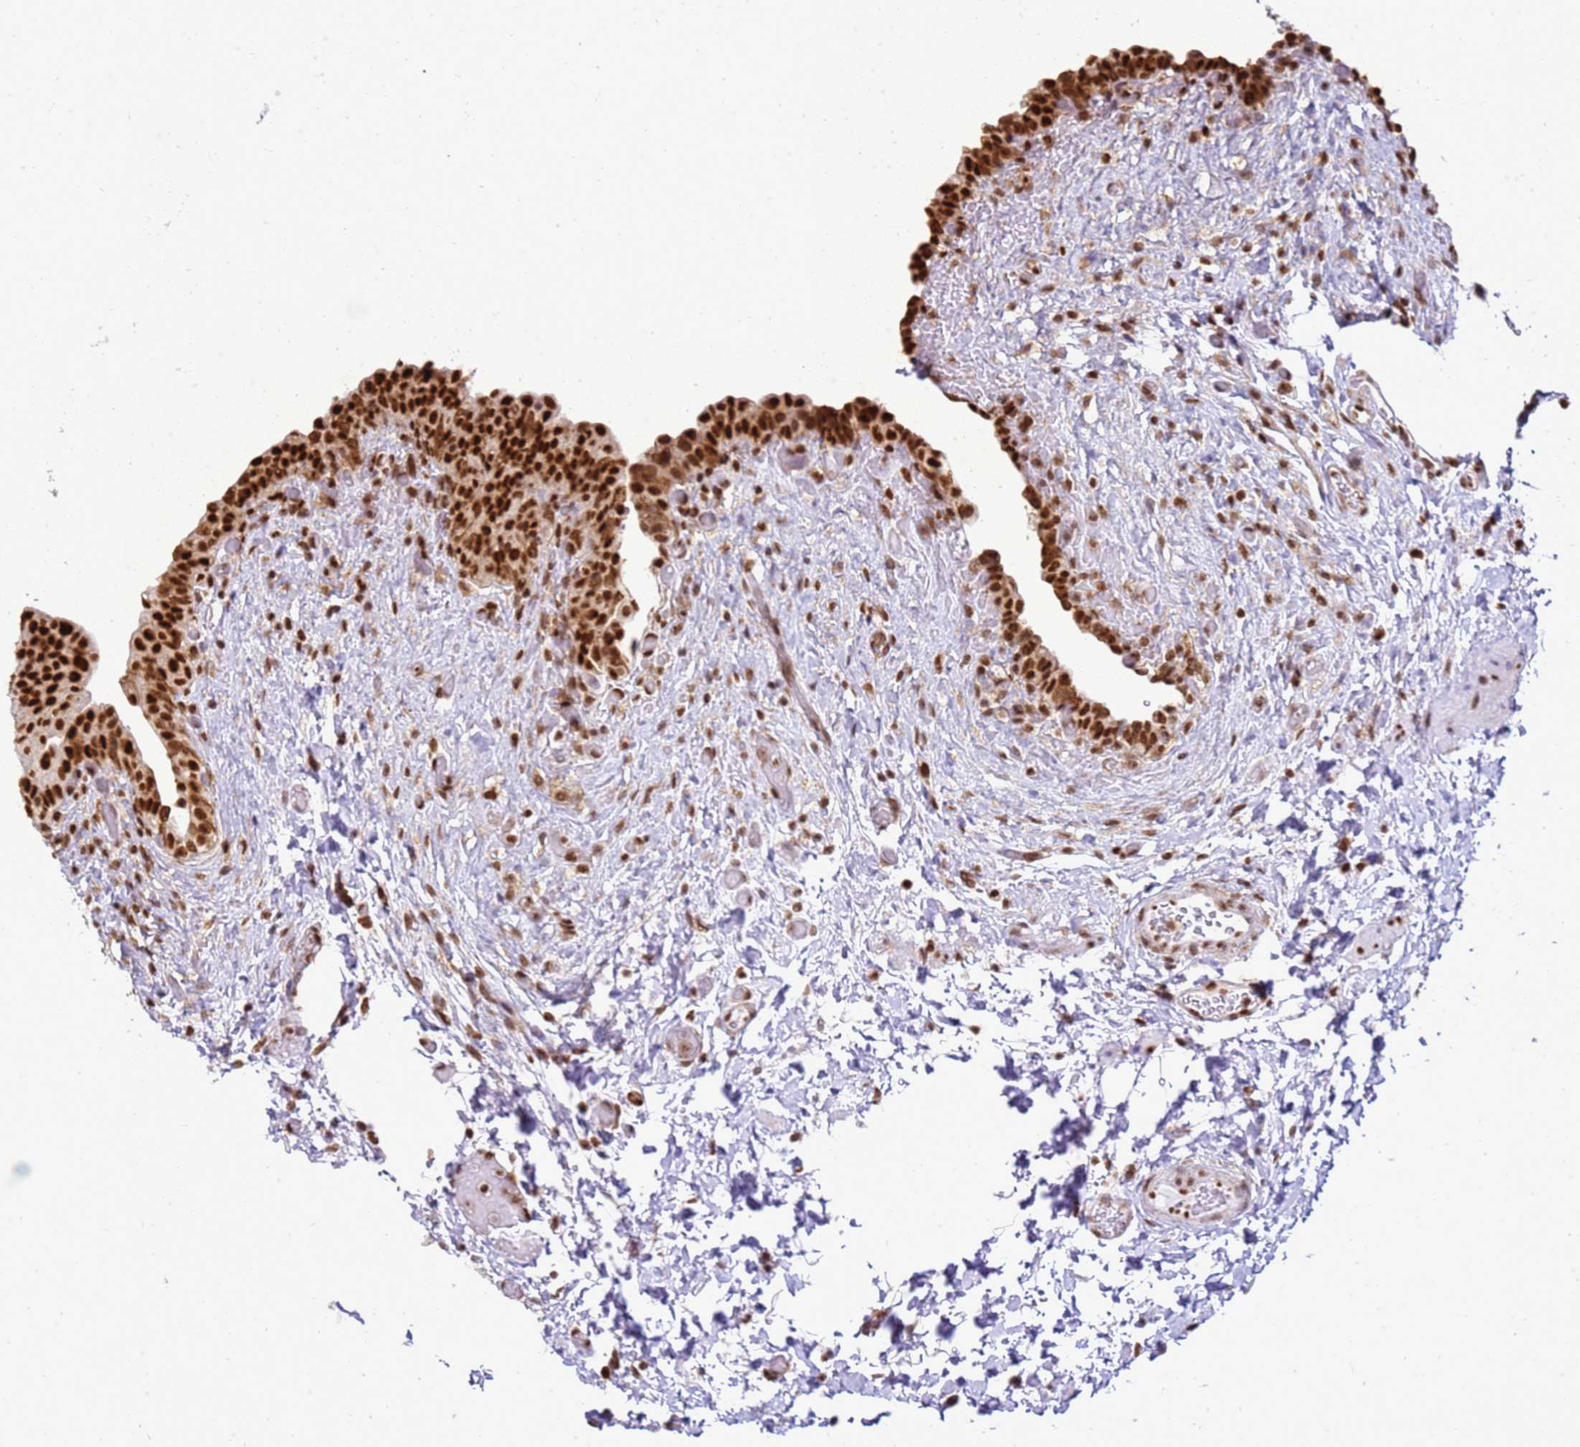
{"staining": {"intensity": "strong", "quantity": ">75%", "location": "nuclear"}, "tissue": "urinary bladder", "cell_type": "Urothelial cells", "image_type": "normal", "snomed": [{"axis": "morphology", "description": "Normal tissue, NOS"}, {"axis": "topography", "description": "Urinary bladder"}], "caption": "Normal urinary bladder demonstrates strong nuclear positivity in approximately >75% of urothelial cells (DAB (3,3'-diaminobenzidine) IHC with brightfield microscopy, high magnification)..", "gene": "APEX1", "patient": {"sex": "male", "age": 69}}